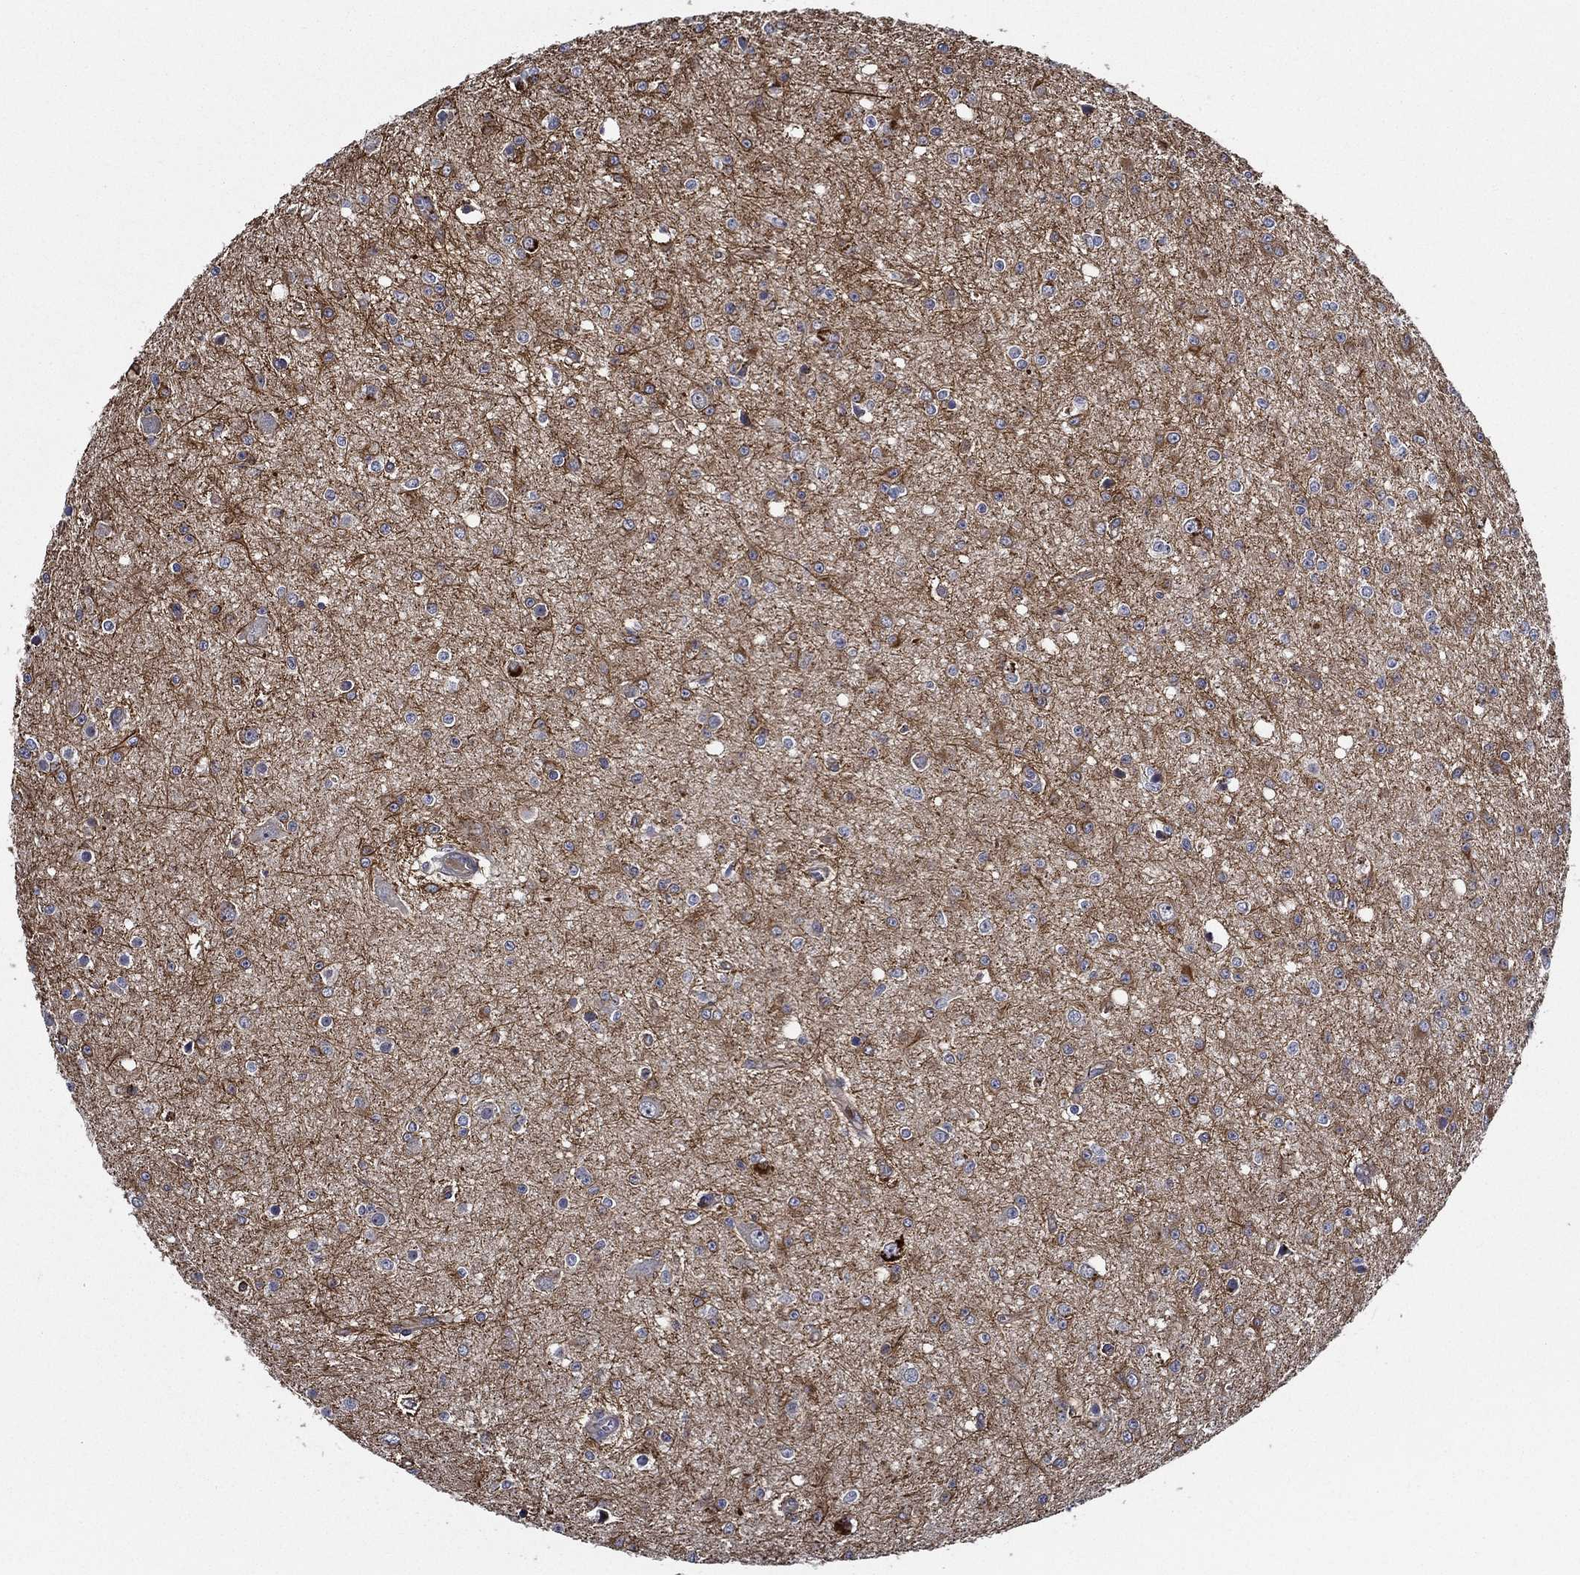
{"staining": {"intensity": "negative", "quantity": "none", "location": "none"}, "tissue": "glioma", "cell_type": "Tumor cells", "image_type": "cancer", "snomed": [{"axis": "morphology", "description": "Glioma, malignant, Low grade"}, {"axis": "topography", "description": "Brain"}], "caption": "The histopathology image reveals no staining of tumor cells in malignant glioma (low-grade).", "gene": "KIF20B", "patient": {"sex": "female", "age": 45}}